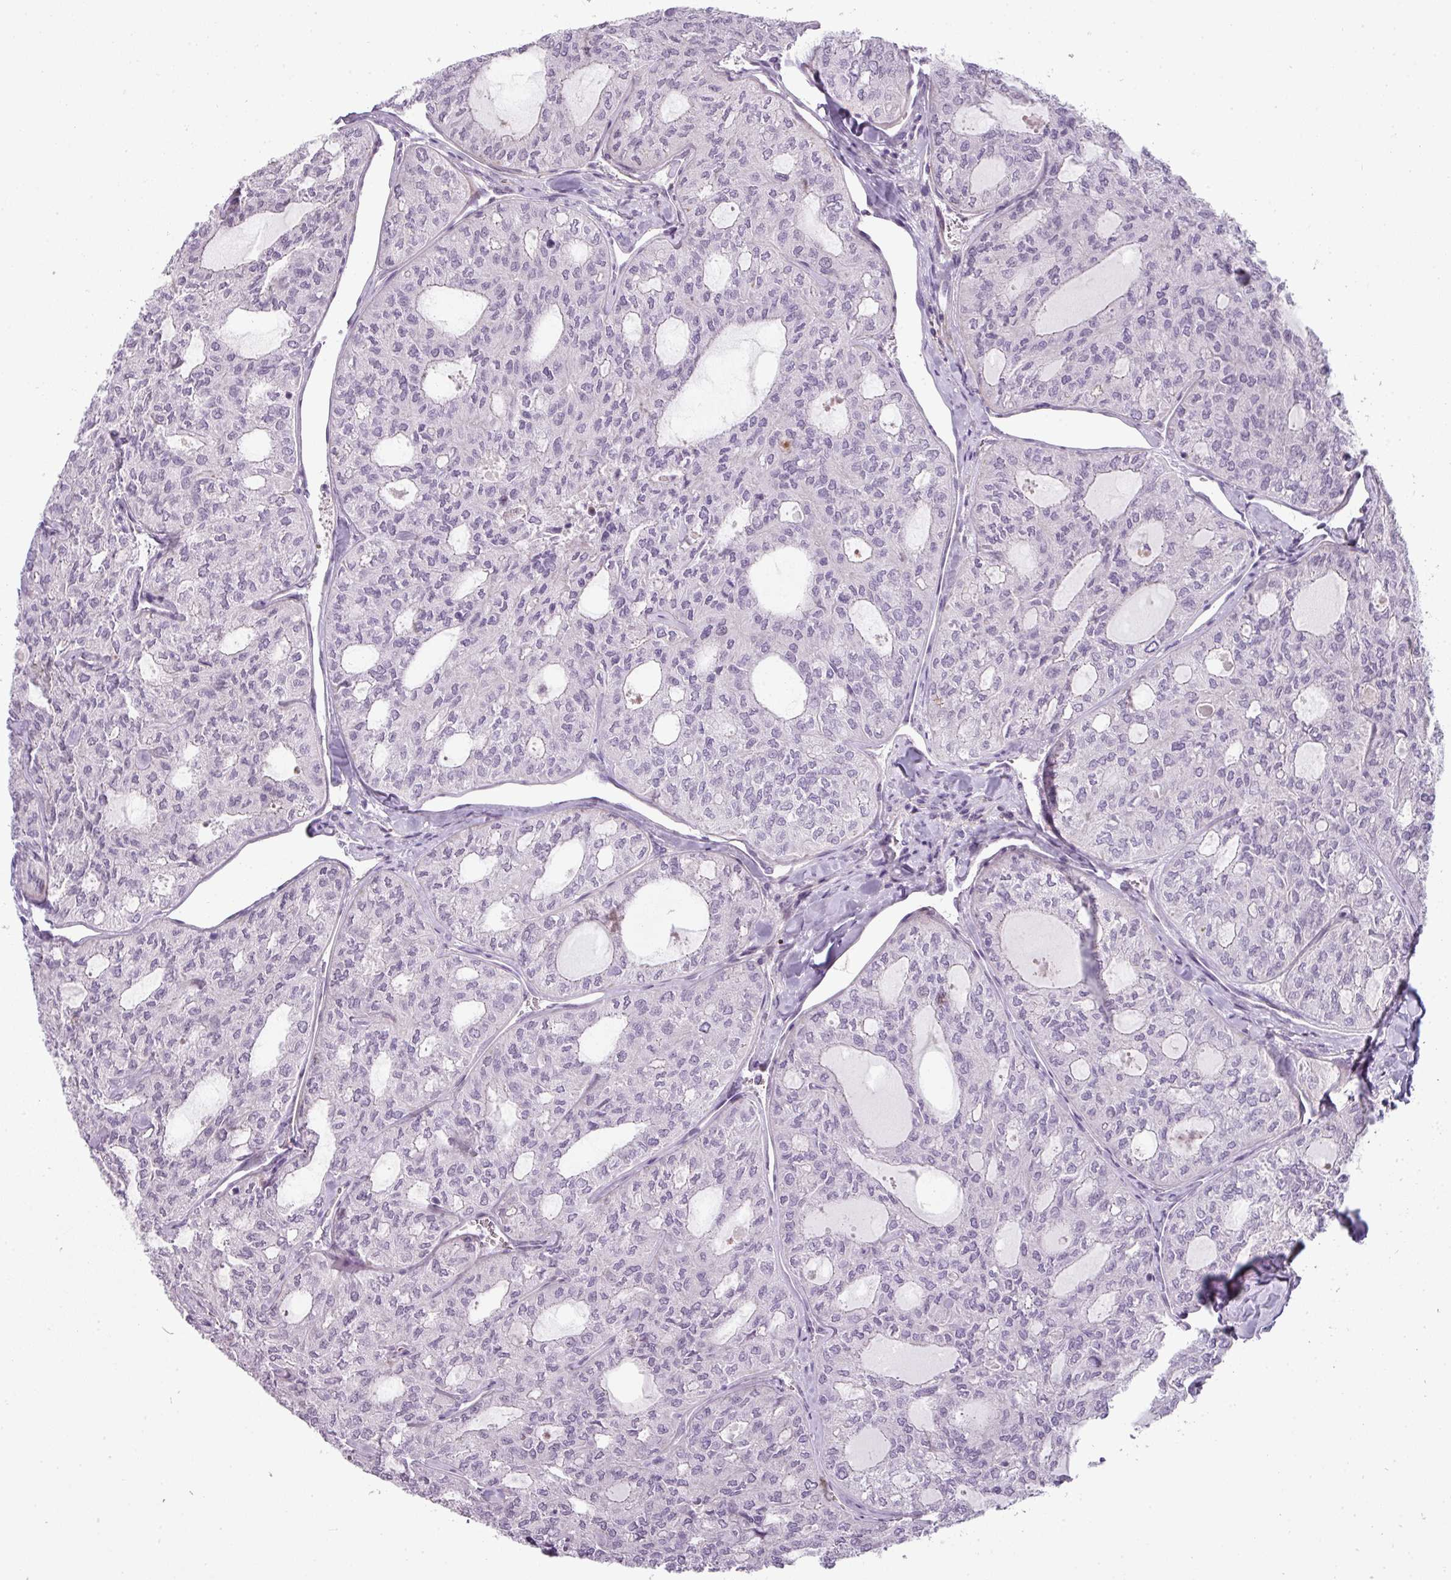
{"staining": {"intensity": "negative", "quantity": "none", "location": "none"}, "tissue": "thyroid cancer", "cell_type": "Tumor cells", "image_type": "cancer", "snomed": [{"axis": "morphology", "description": "Follicular adenoma carcinoma, NOS"}, {"axis": "topography", "description": "Thyroid gland"}], "caption": "Tumor cells are negative for protein expression in human thyroid cancer (follicular adenoma carcinoma).", "gene": "CHRDL1", "patient": {"sex": "male", "age": 75}}